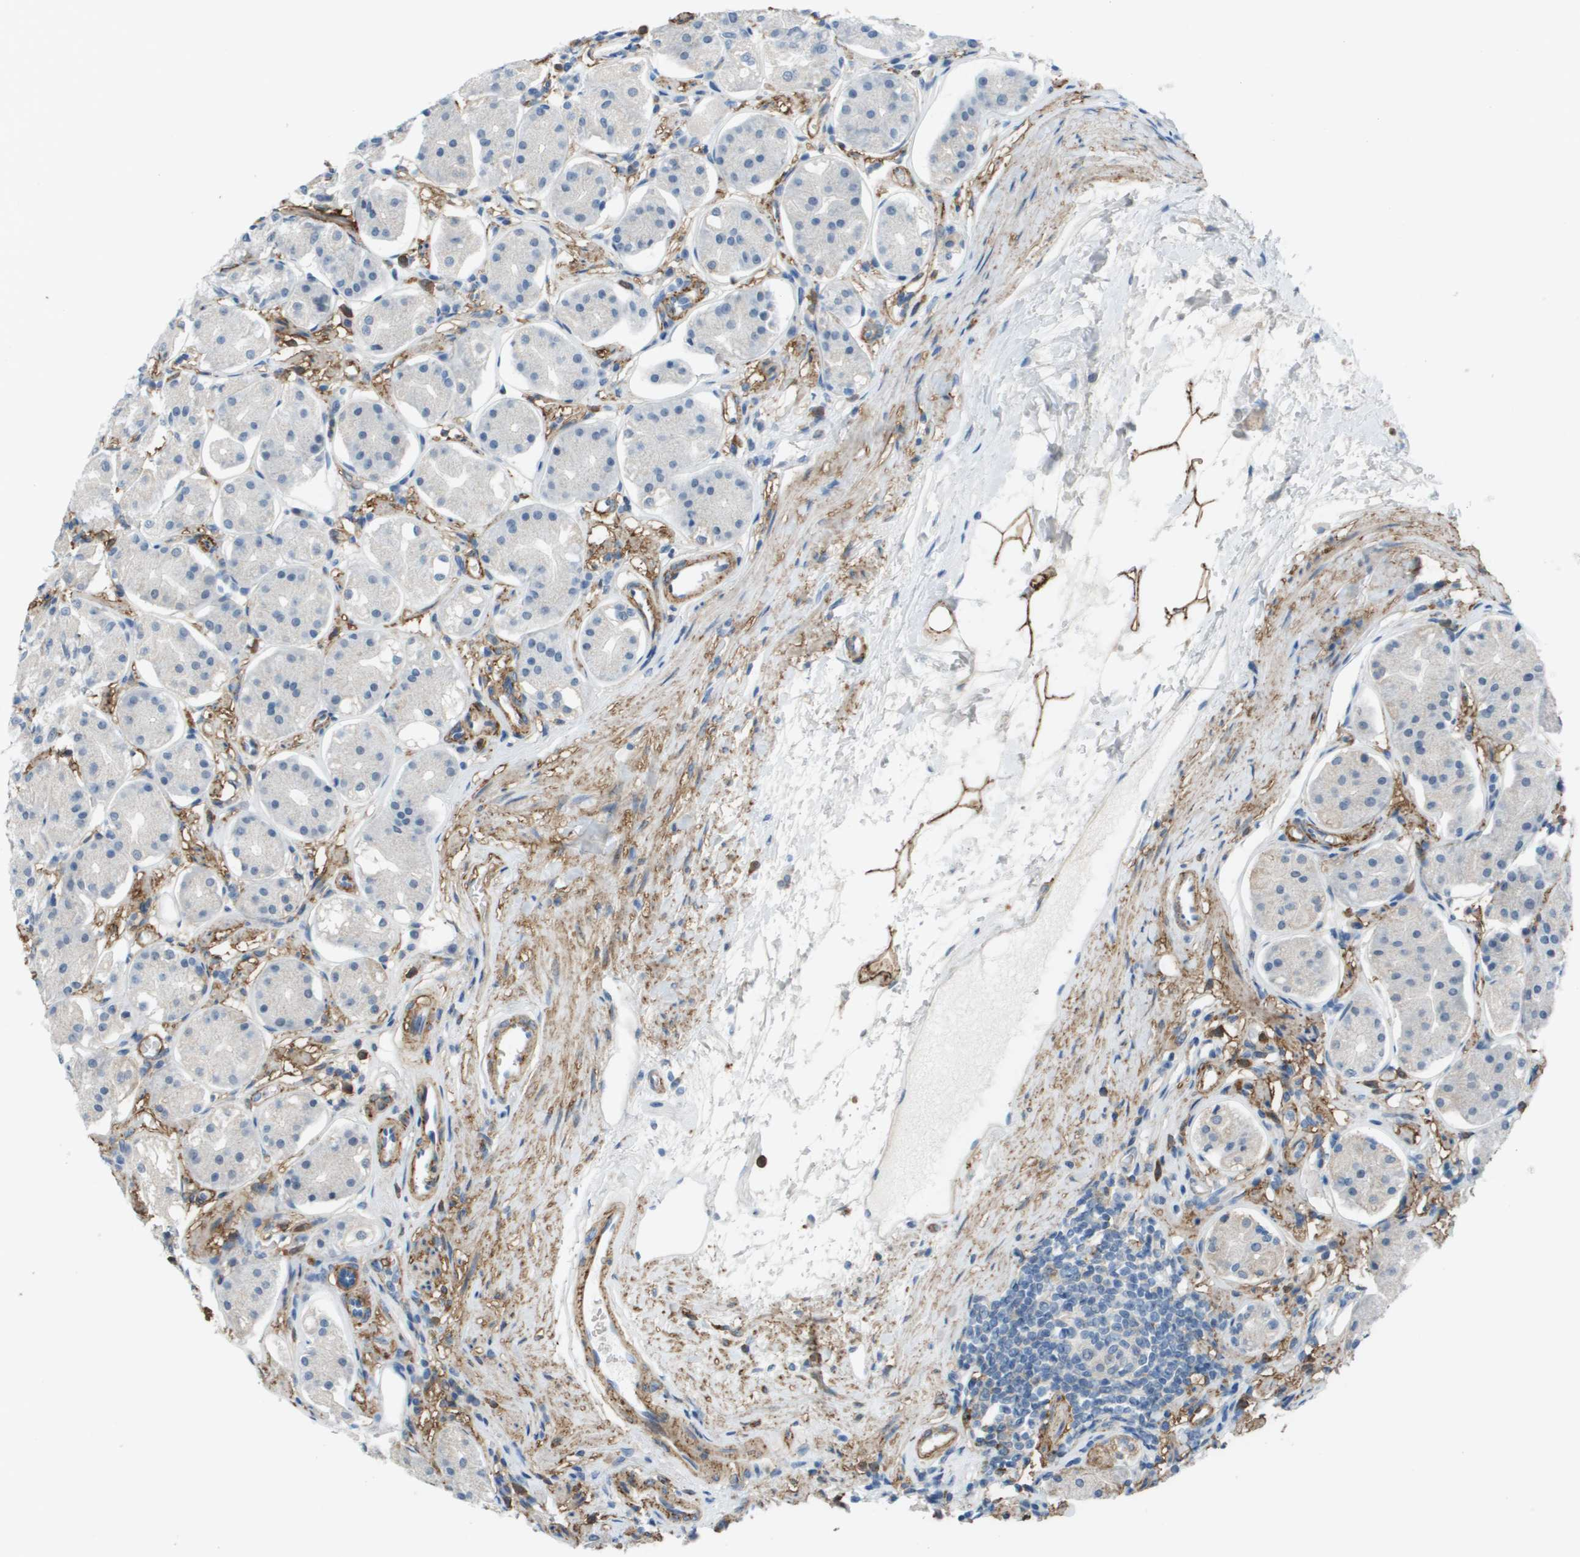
{"staining": {"intensity": "negative", "quantity": "none", "location": "none"}, "tissue": "stomach", "cell_type": "Glandular cells", "image_type": "normal", "snomed": [{"axis": "morphology", "description": "Normal tissue, NOS"}, {"axis": "topography", "description": "Stomach"}, {"axis": "topography", "description": "Stomach, lower"}], "caption": "The image shows no significant expression in glandular cells of stomach.", "gene": "ZBTB43", "patient": {"sex": "female", "age": 56}}